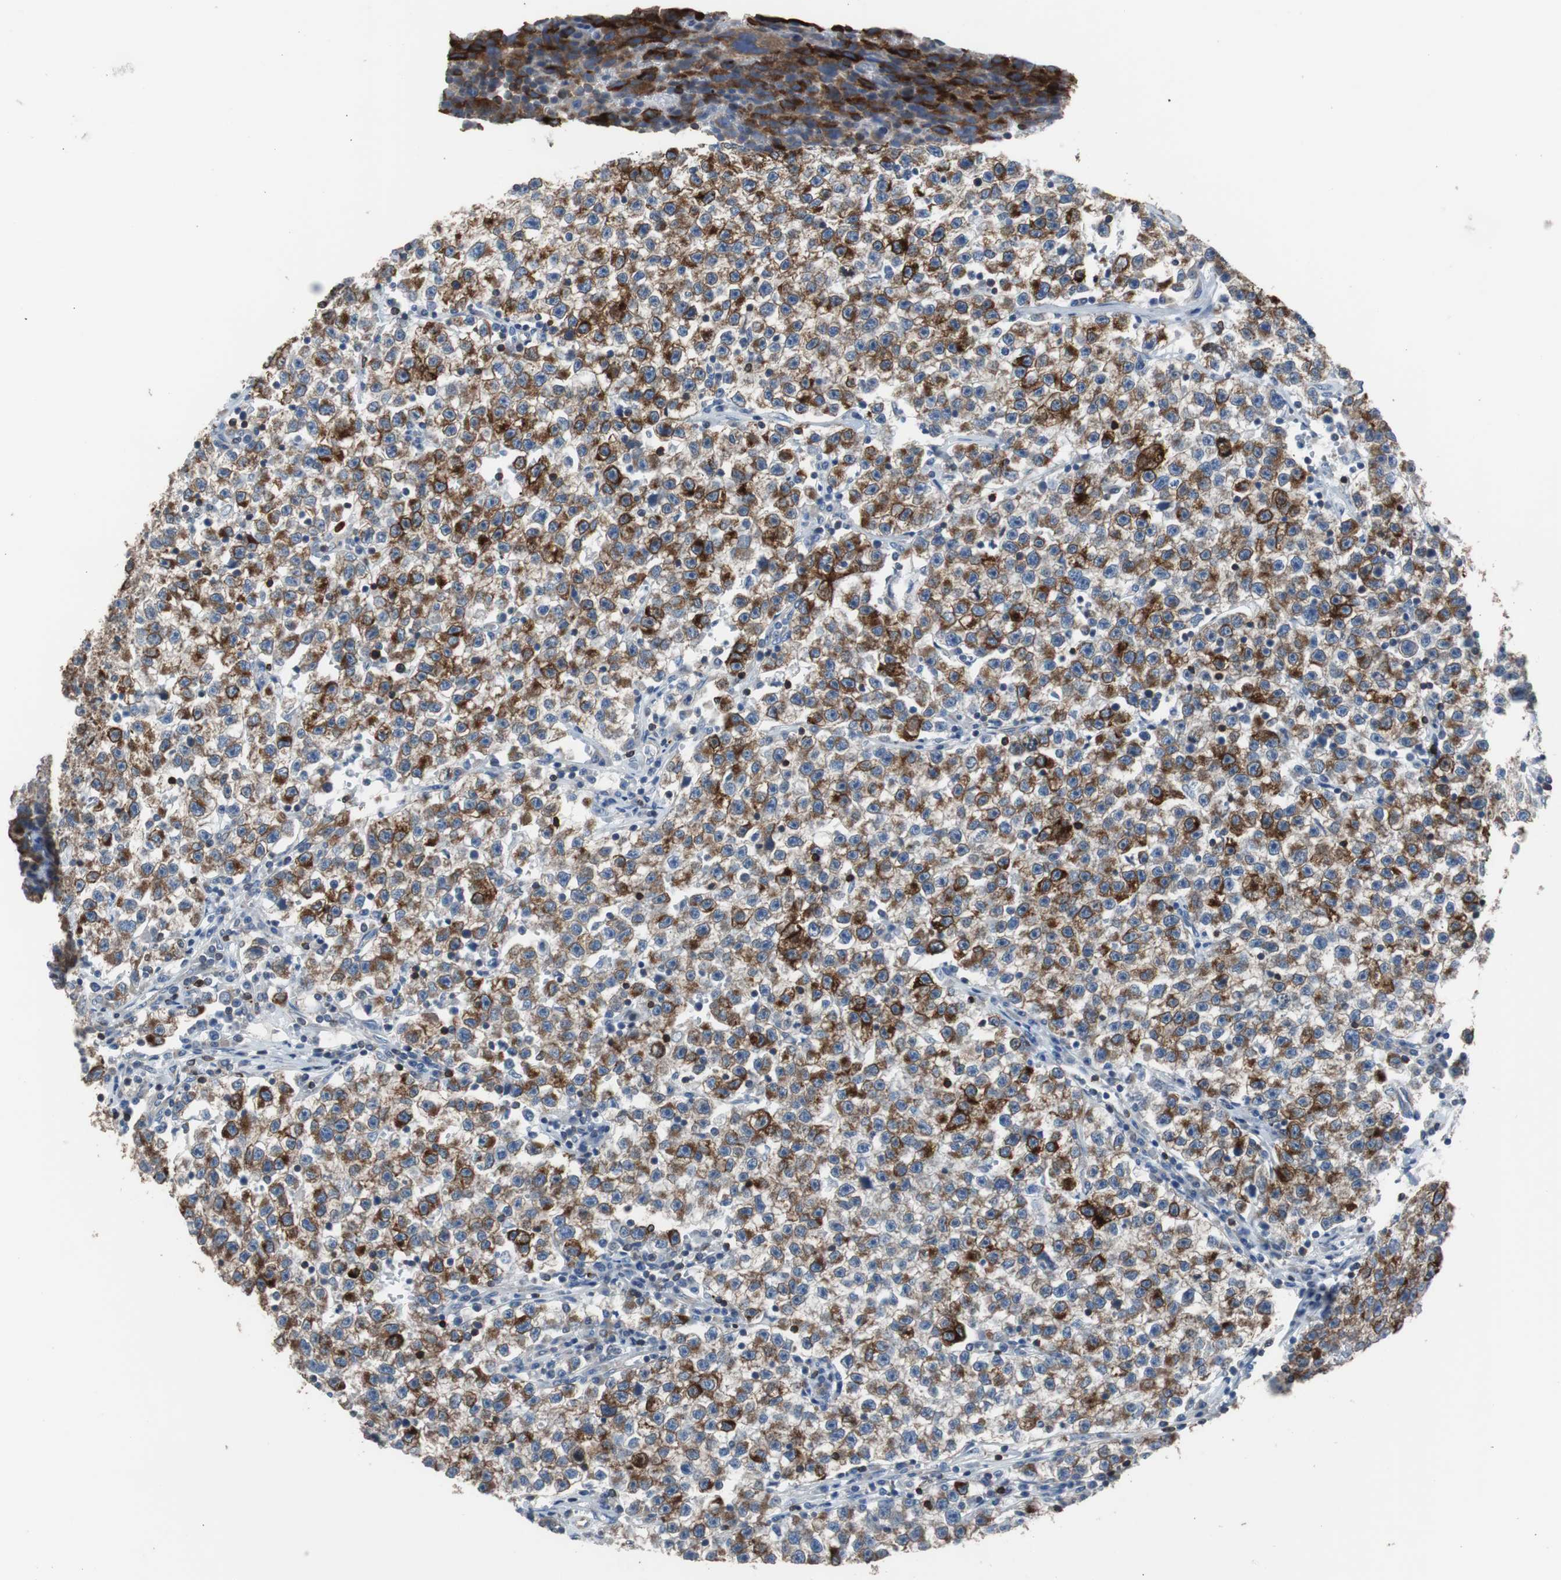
{"staining": {"intensity": "moderate", "quantity": ">75%", "location": "cytoplasmic/membranous"}, "tissue": "testis cancer", "cell_type": "Tumor cells", "image_type": "cancer", "snomed": [{"axis": "morphology", "description": "Seminoma, NOS"}, {"axis": "topography", "description": "Testis"}], "caption": "An image of testis cancer (seminoma) stained for a protein reveals moderate cytoplasmic/membranous brown staining in tumor cells. The staining was performed using DAB (3,3'-diaminobenzidine), with brown indicating positive protein expression. Nuclei are stained blue with hematoxylin.", "gene": "PBXIP1", "patient": {"sex": "male", "age": 22}}